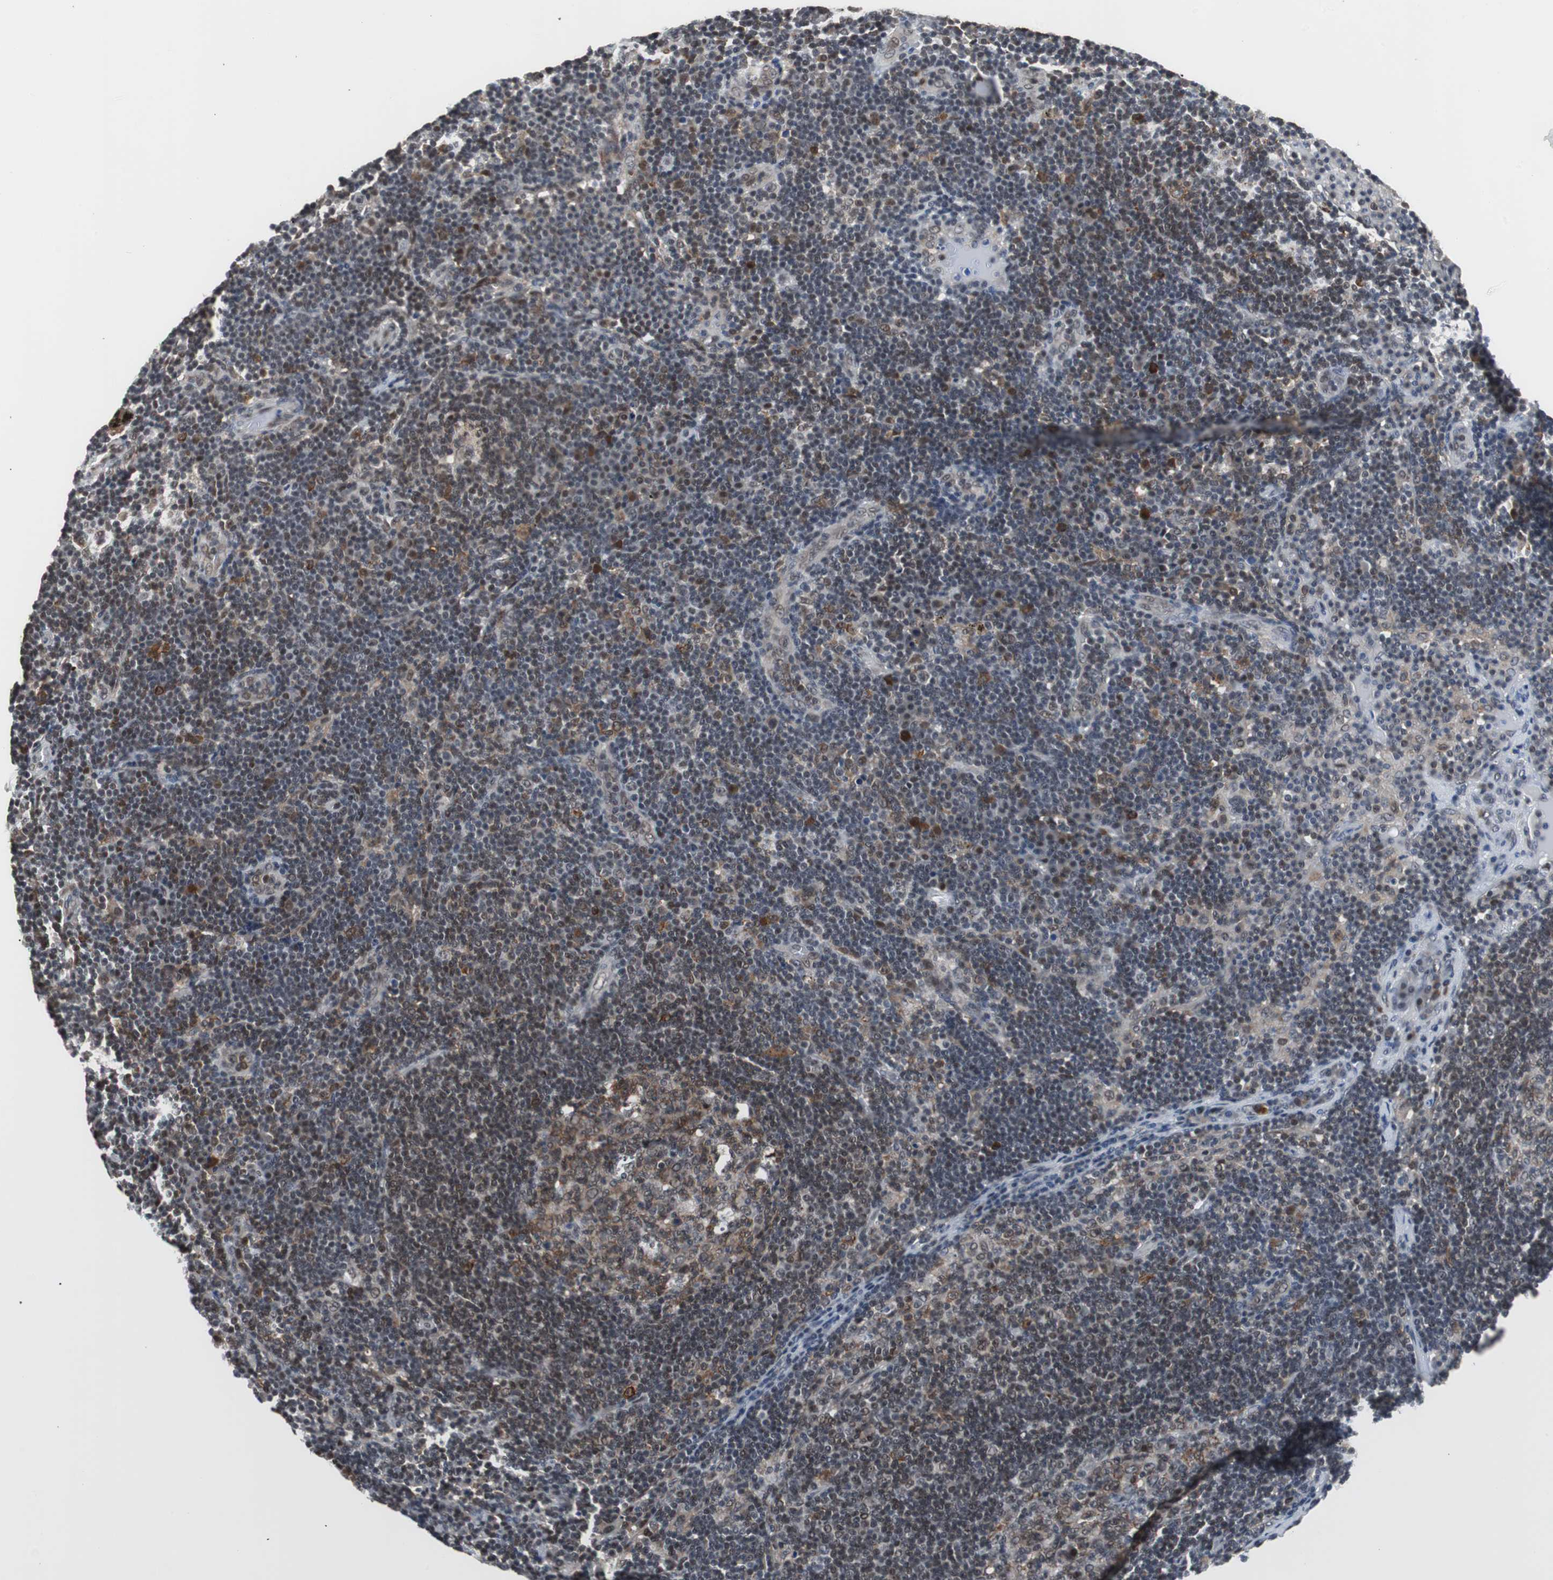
{"staining": {"intensity": "strong", "quantity": ">75%", "location": "cytoplasmic/membranous,nuclear"}, "tissue": "lymph node", "cell_type": "Germinal center cells", "image_type": "normal", "snomed": [{"axis": "morphology", "description": "Normal tissue, NOS"}, {"axis": "morphology", "description": "Squamous cell carcinoma, metastatic, NOS"}, {"axis": "topography", "description": "Lymph node"}], "caption": "A brown stain labels strong cytoplasmic/membranous,nuclear positivity of a protein in germinal center cells of normal lymph node. (Stains: DAB (3,3'-diaminobenzidine) in brown, nuclei in blue, Microscopy: brightfield microscopy at high magnification).", "gene": "TAF7", "patient": {"sex": "female", "age": 53}}